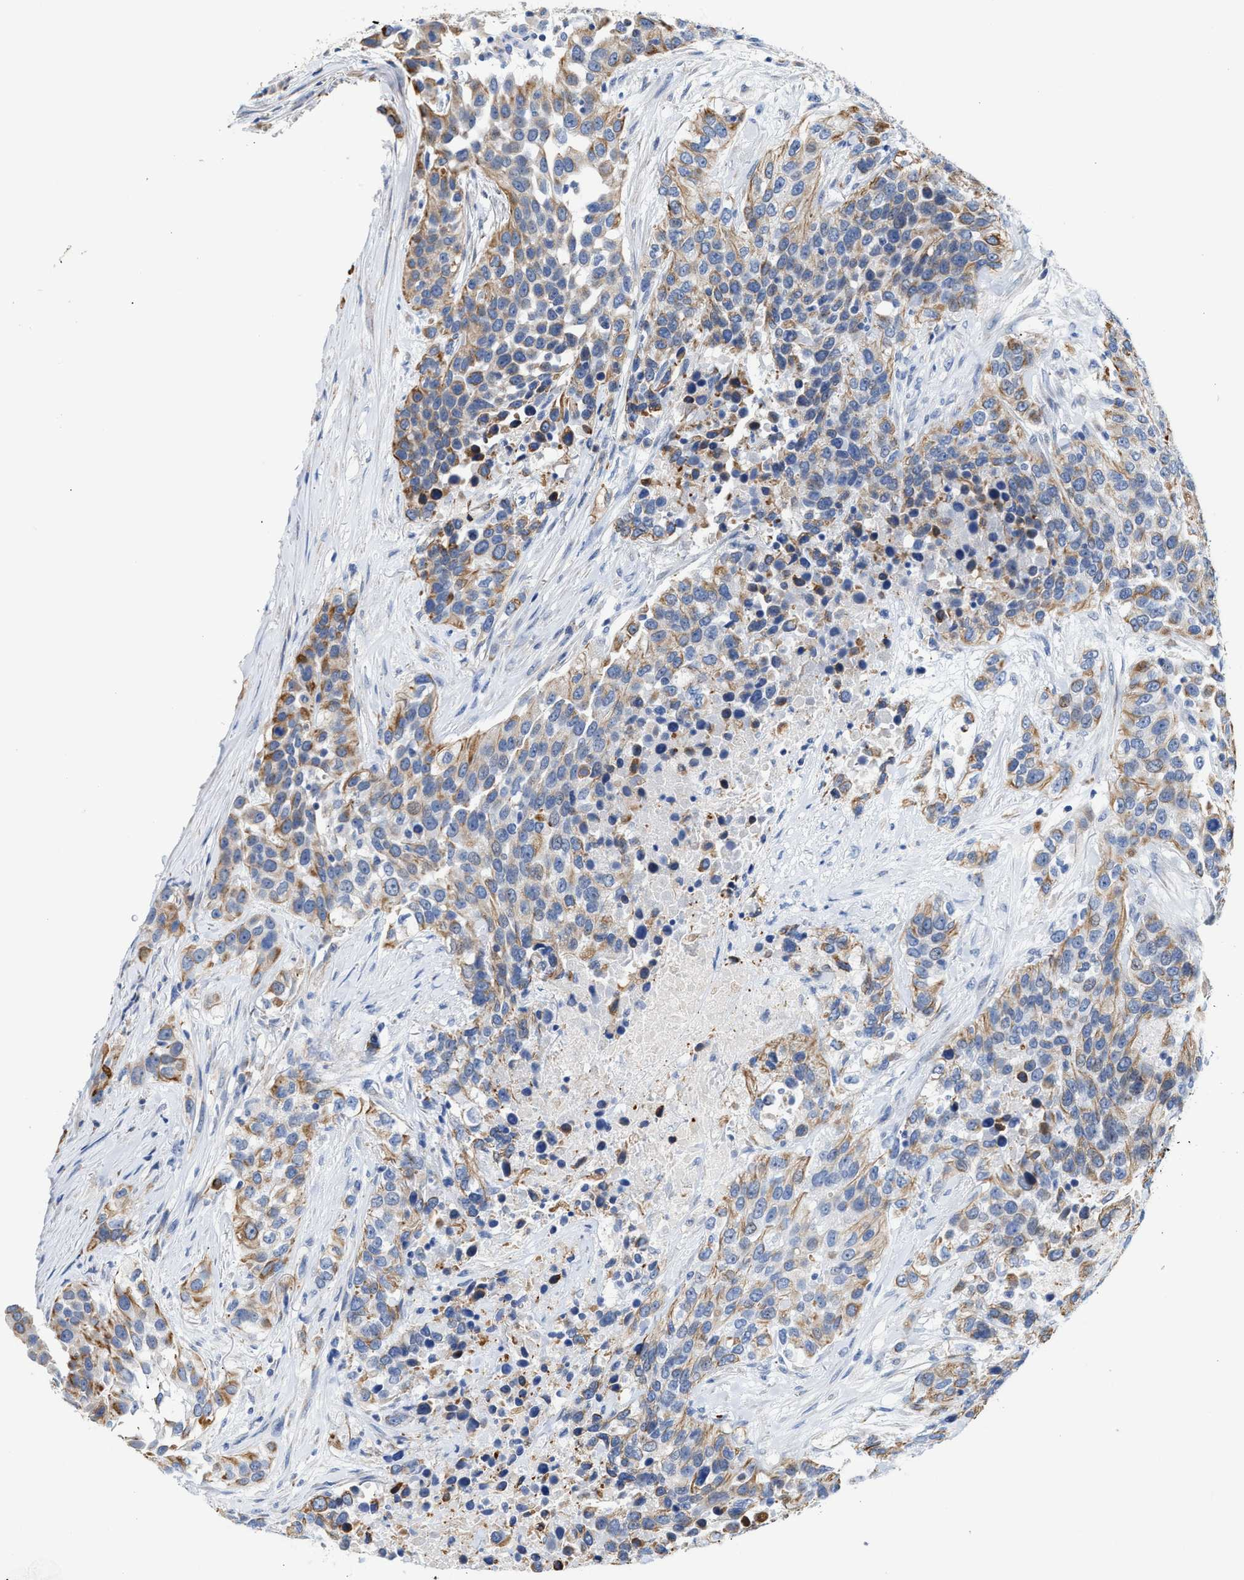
{"staining": {"intensity": "moderate", "quantity": "25%-75%", "location": "cytoplasmic/membranous"}, "tissue": "urothelial cancer", "cell_type": "Tumor cells", "image_type": "cancer", "snomed": [{"axis": "morphology", "description": "Urothelial carcinoma, High grade"}, {"axis": "topography", "description": "Urinary bladder"}], "caption": "Moderate cytoplasmic/membranous positivity is seen in about 25%-75% of tumor cells in urothelial cancer.", "gene": "JAG1", "patient": {"sex": "female", "age": 80}}